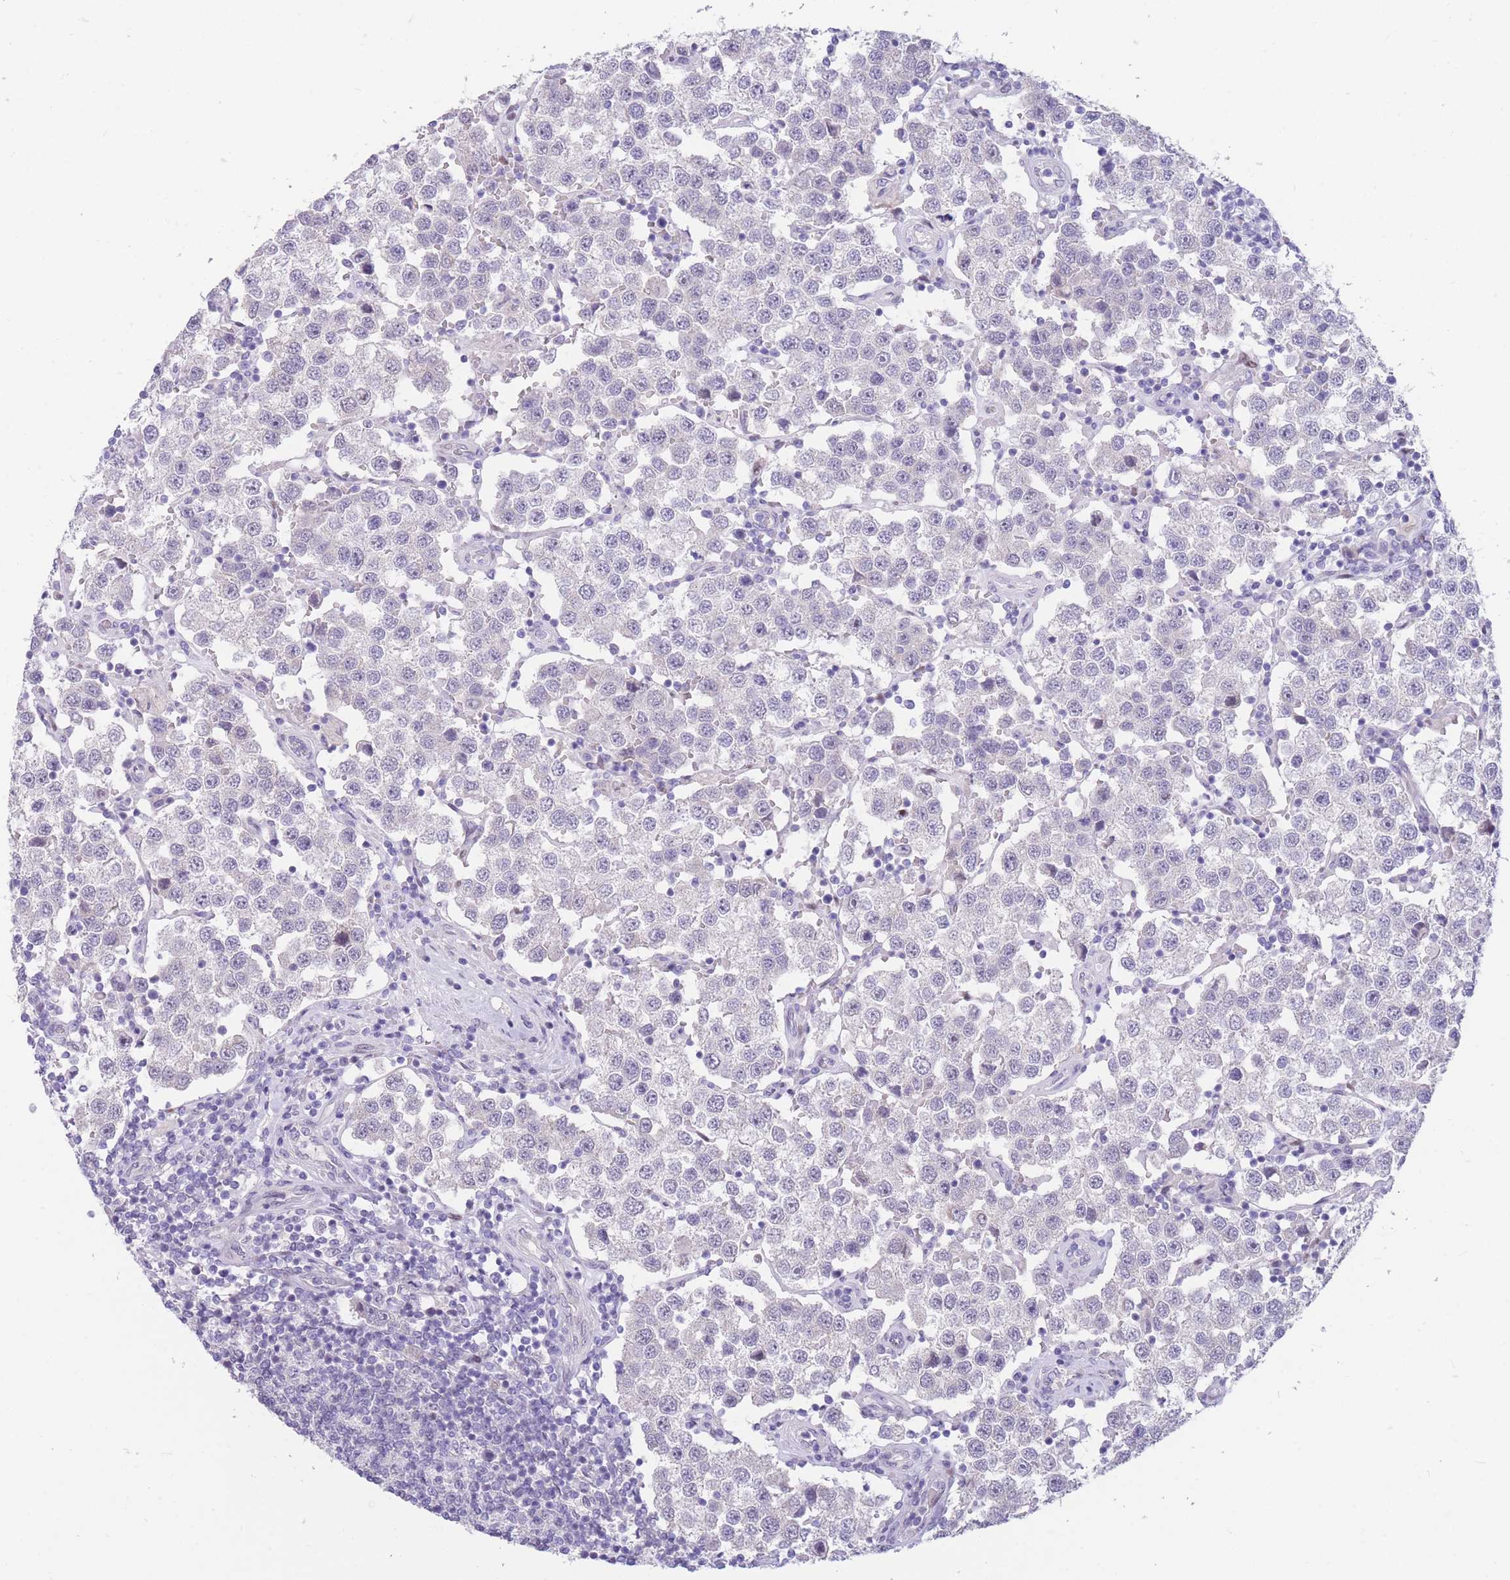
{"staining": {"intensity": "negative", "quantity": "none", "location": "none"}, "tissue": "testis cancer", "cell_type": "Tumor cells", "image_type": "cancer", "snomed": [{"axis": "morphology", "description": "Seminoma, NOS"}, {"axis": "topography", "description": "Testis"}], "caption": "Protein analysis of testis cancer displays no significant positivity in tumor cells. The staining was performed using DAB to visualize the protein expression in brown, while the nuclei were stained in blue with hematoxylin (Magnification: 20x).", "gene": "SHCBP1", "patient": {"sex": "male", "age": 37}}